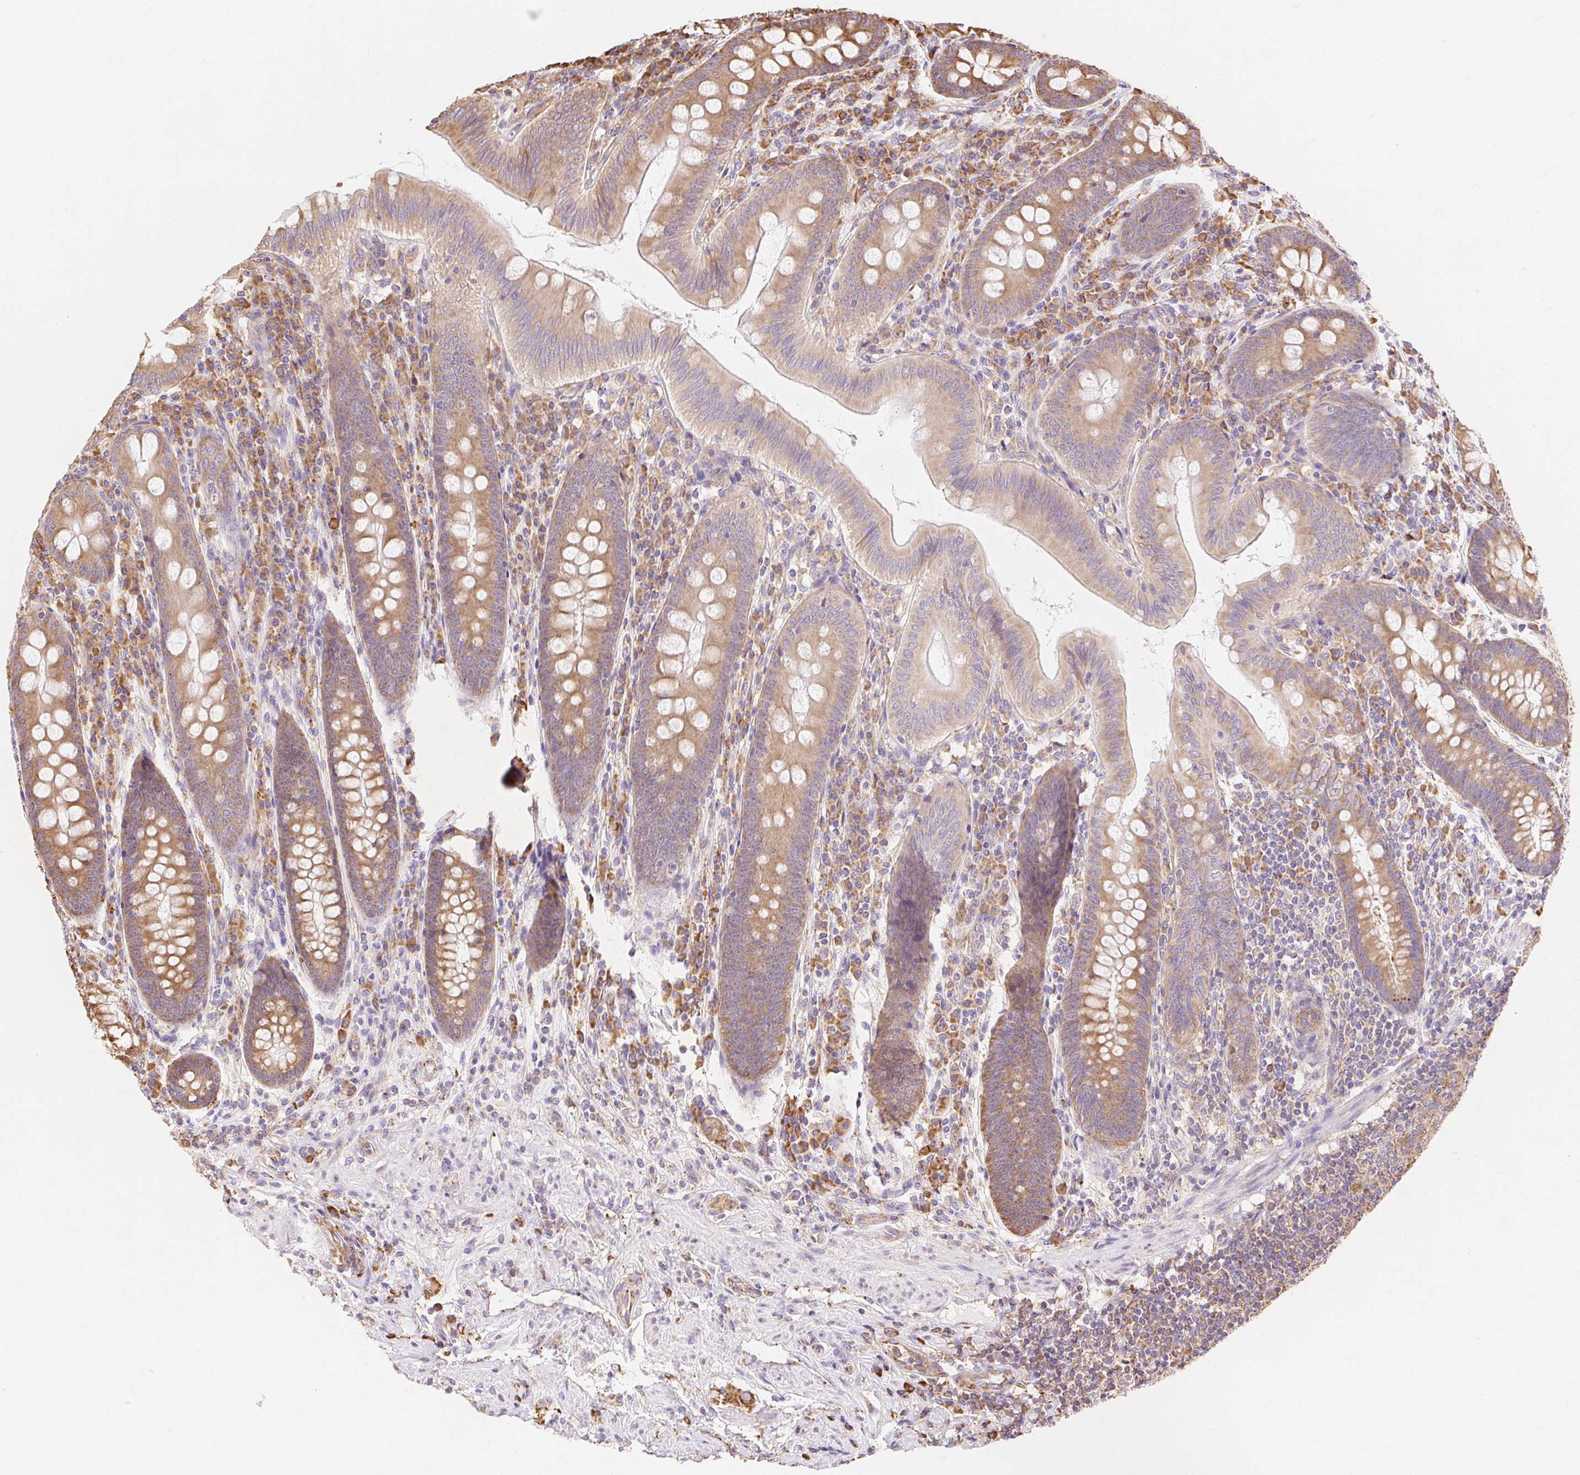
{"staining": {"intensity": "moderate", "quantity": ">75%", "location": "cytoplasmic/membranous"}, "tissue": "appendix", "cell_type": "Glandular cells", "image_type": "normal", "snomed": [{"axis": "morphology", "description": "Normal tissue, NOS"}, {"axis": "topography", "description": "Appendix"}], "caption": "Glandular cells demonstrate medium levels of moderate cytoplasmic/membranous expression in approximately >75% of cells in benign appendix. (DAB = brown stain, brightfield microscopy at high magnification).", "gene": "ENSG00000260836", "patient": {"sex": "male", "age": 71}}